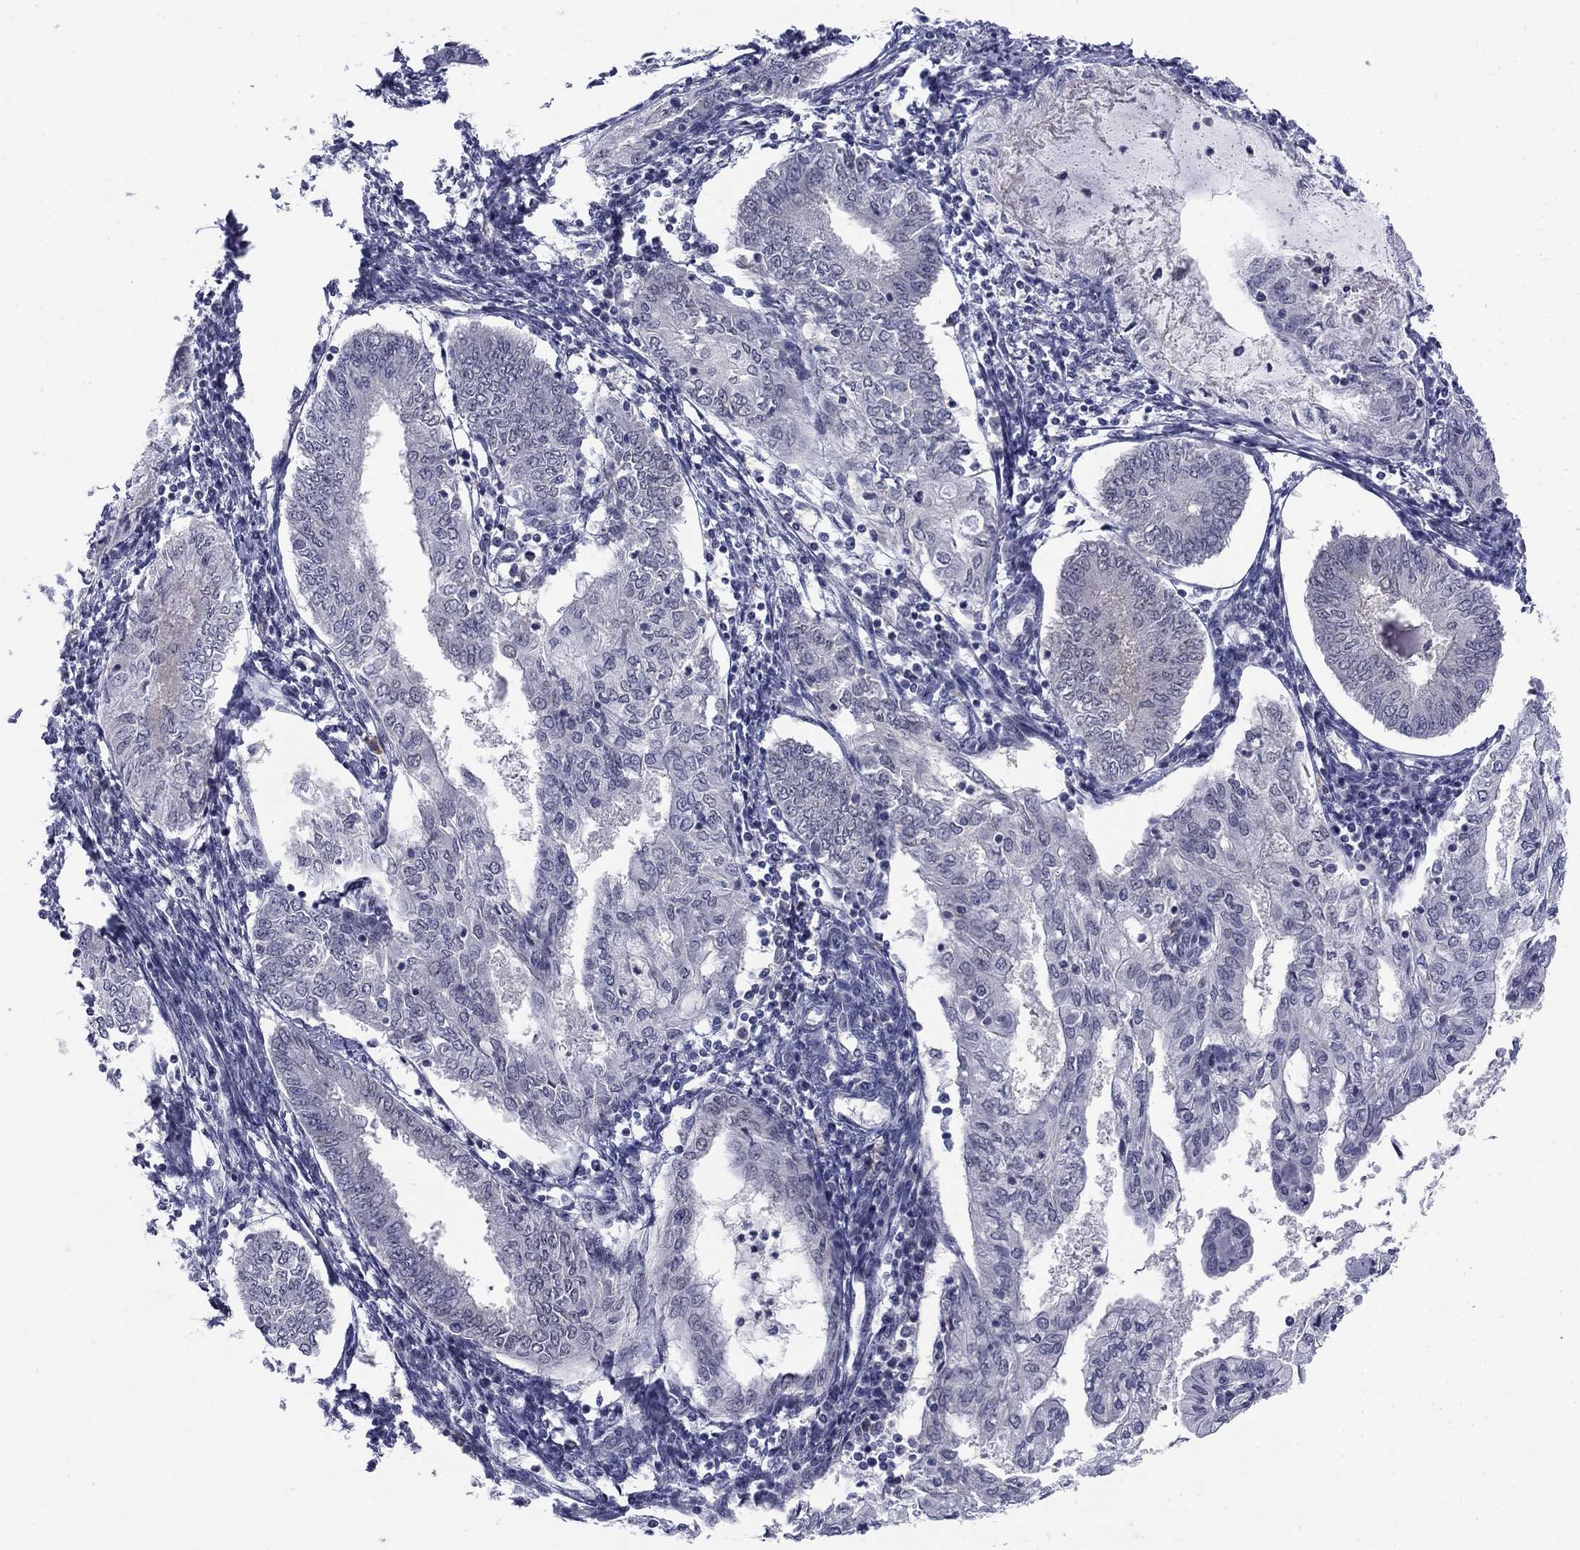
{"staining": {"intensity": "negative", "quantity": "none", "location": "none"}, "tissue": "endometrial cancer", "cell_type": "Tumor cells", "image_type": "cancer", "snomed": [{"axis": "morphology", "description": "Adenocarcinoma, NOS"}, {"axis": "topography", "description": "Endometrium"}], "caption": "There is no significant expression in tumor cells of adenocarcinoma (endometrial). The staining was performed using DAB to visualize the protein expression in brown, while the nuclei were stained in blue with hematoxylin (Magnification: 20x).", "gene": "TIGD4", "patient": {"sex": "female", "age": 68}}